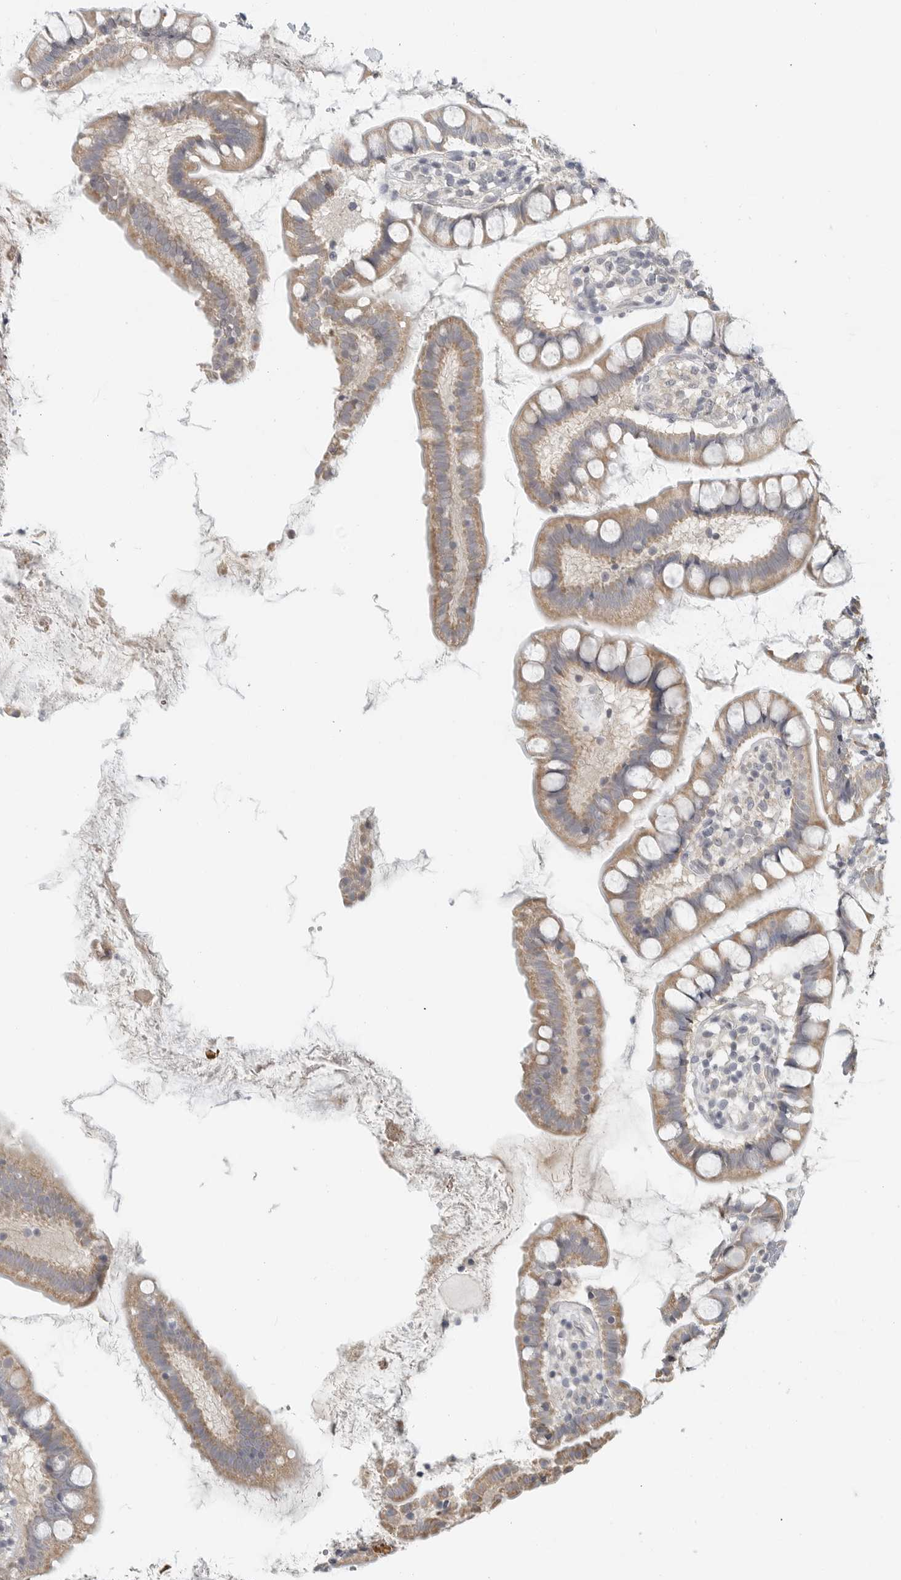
{"staining": {"intensity": "moderate", "quantity": "25%-75%", "location": "cytoplasmic/membranous"}, "tissue": "small intestine", "cell_type": "Glandular cells", "image_type": "normal", "snomed": [{"axis": "morphology", "description": "Normal tissue, NOS"}, {"axis": "topography", "description": "Small intestine"}], "caption": "An image showing moderate cytoplasmic/membranous positivity in about 25%-75% of glandular cells in benign small intestine, as visualized by brown immunohistochemical staining.", "gene": "IL12RB2", "patient": {"sex": "female", "age": 84}}